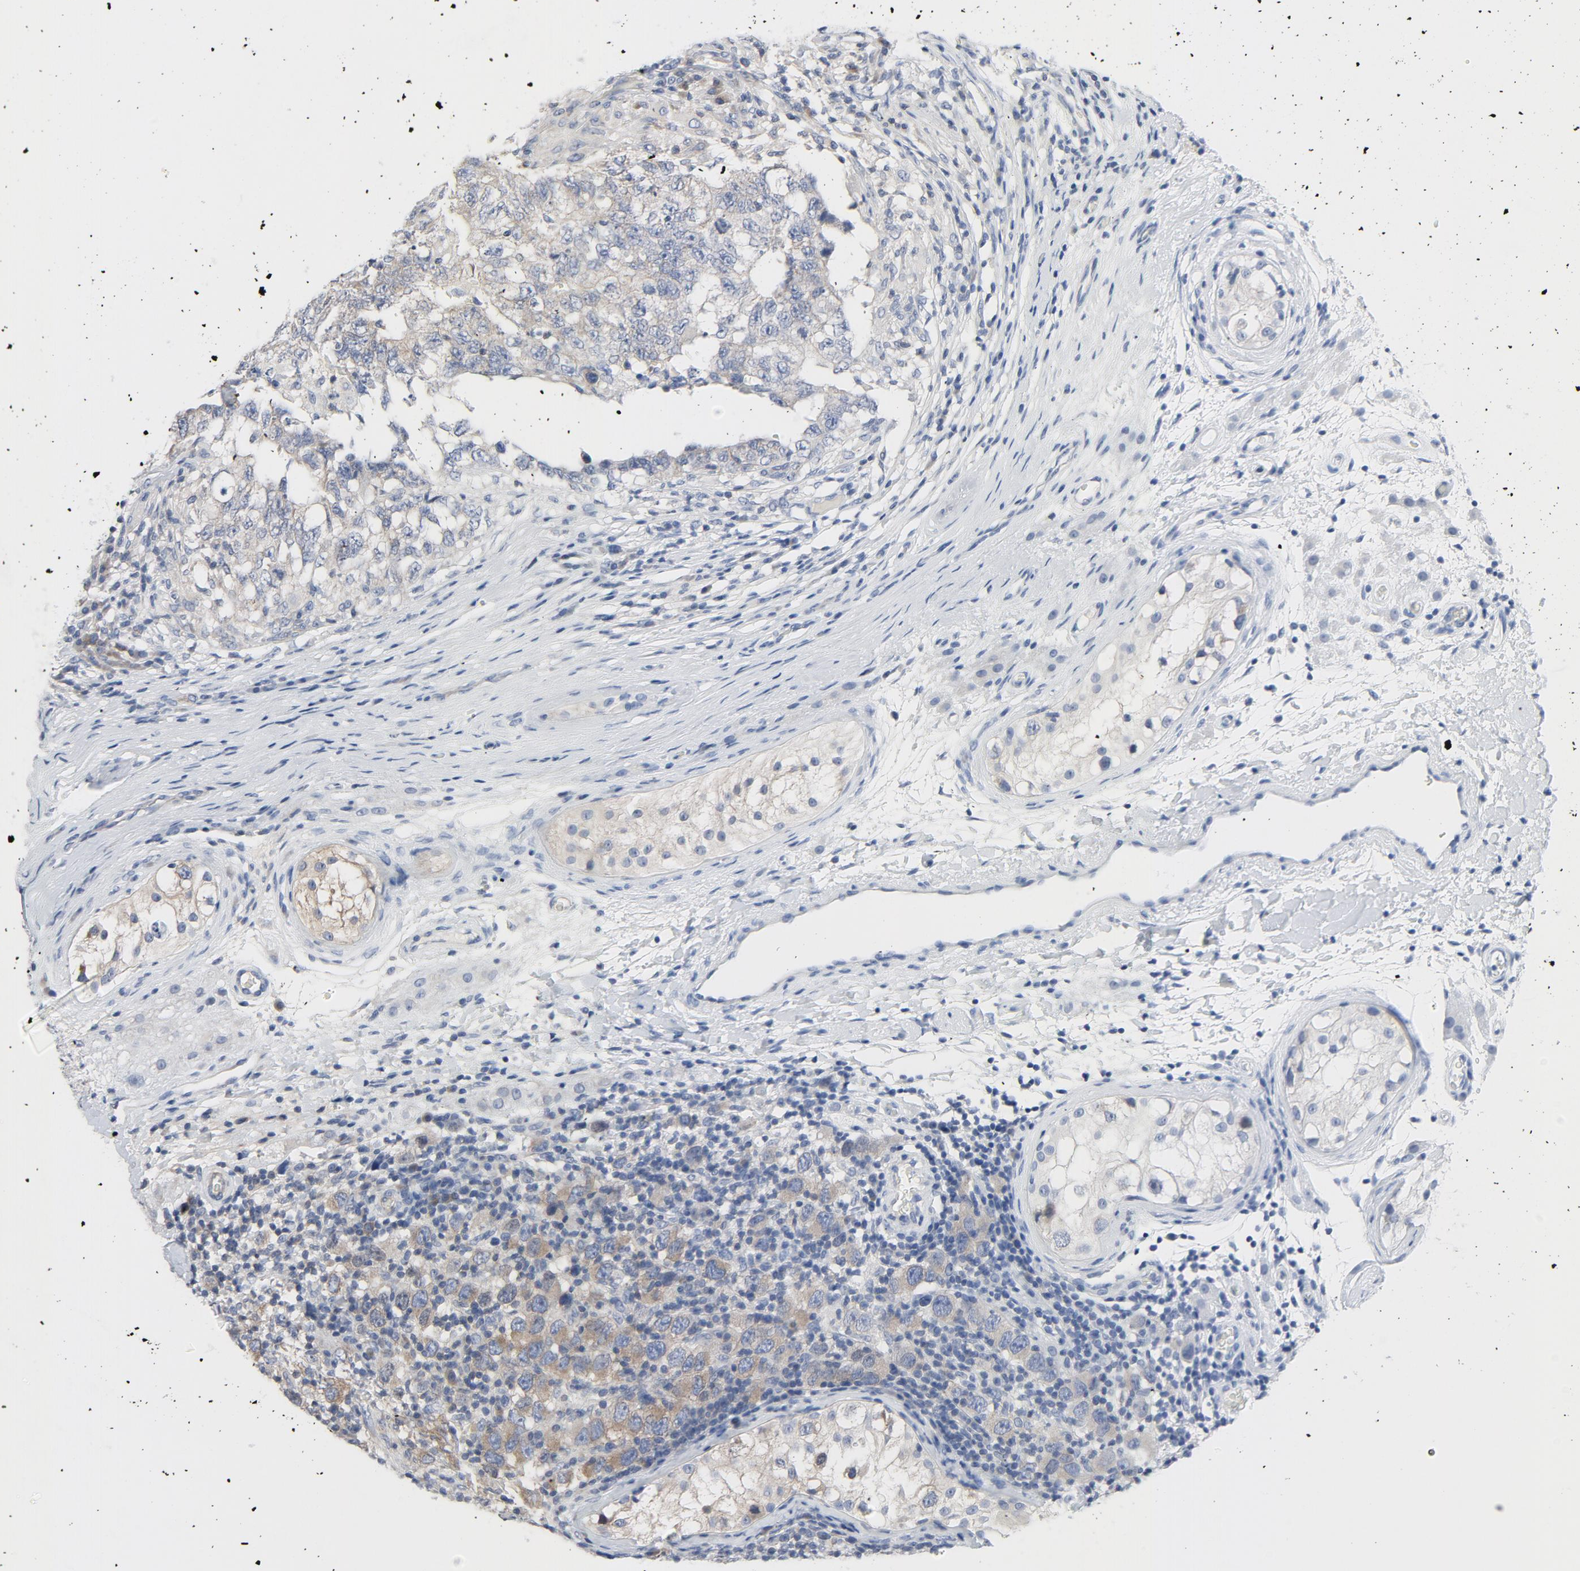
{"staining": {"intensity": "moderate", "quantity": ">75%", "location": "cytoplasmic/membranous"}, "tissue": "testis cancer", "cell_type": "Tumor cells", "image_type": "cancer", "snomed": [{"axis": "morphology", "description": "Carcinoma, Embryonal, NOS"}, {"axis": "topography", "description": "Testis"}], "caption": "Testis cancer (embryonal carcinoma) was stained to show a protein in brown. There is medium levels of moderate cytoplasmic/membranous positivity in about >75% of tumor cells.", "gene": "TSG101", "patient": {"sex": "male", "age": 21}}